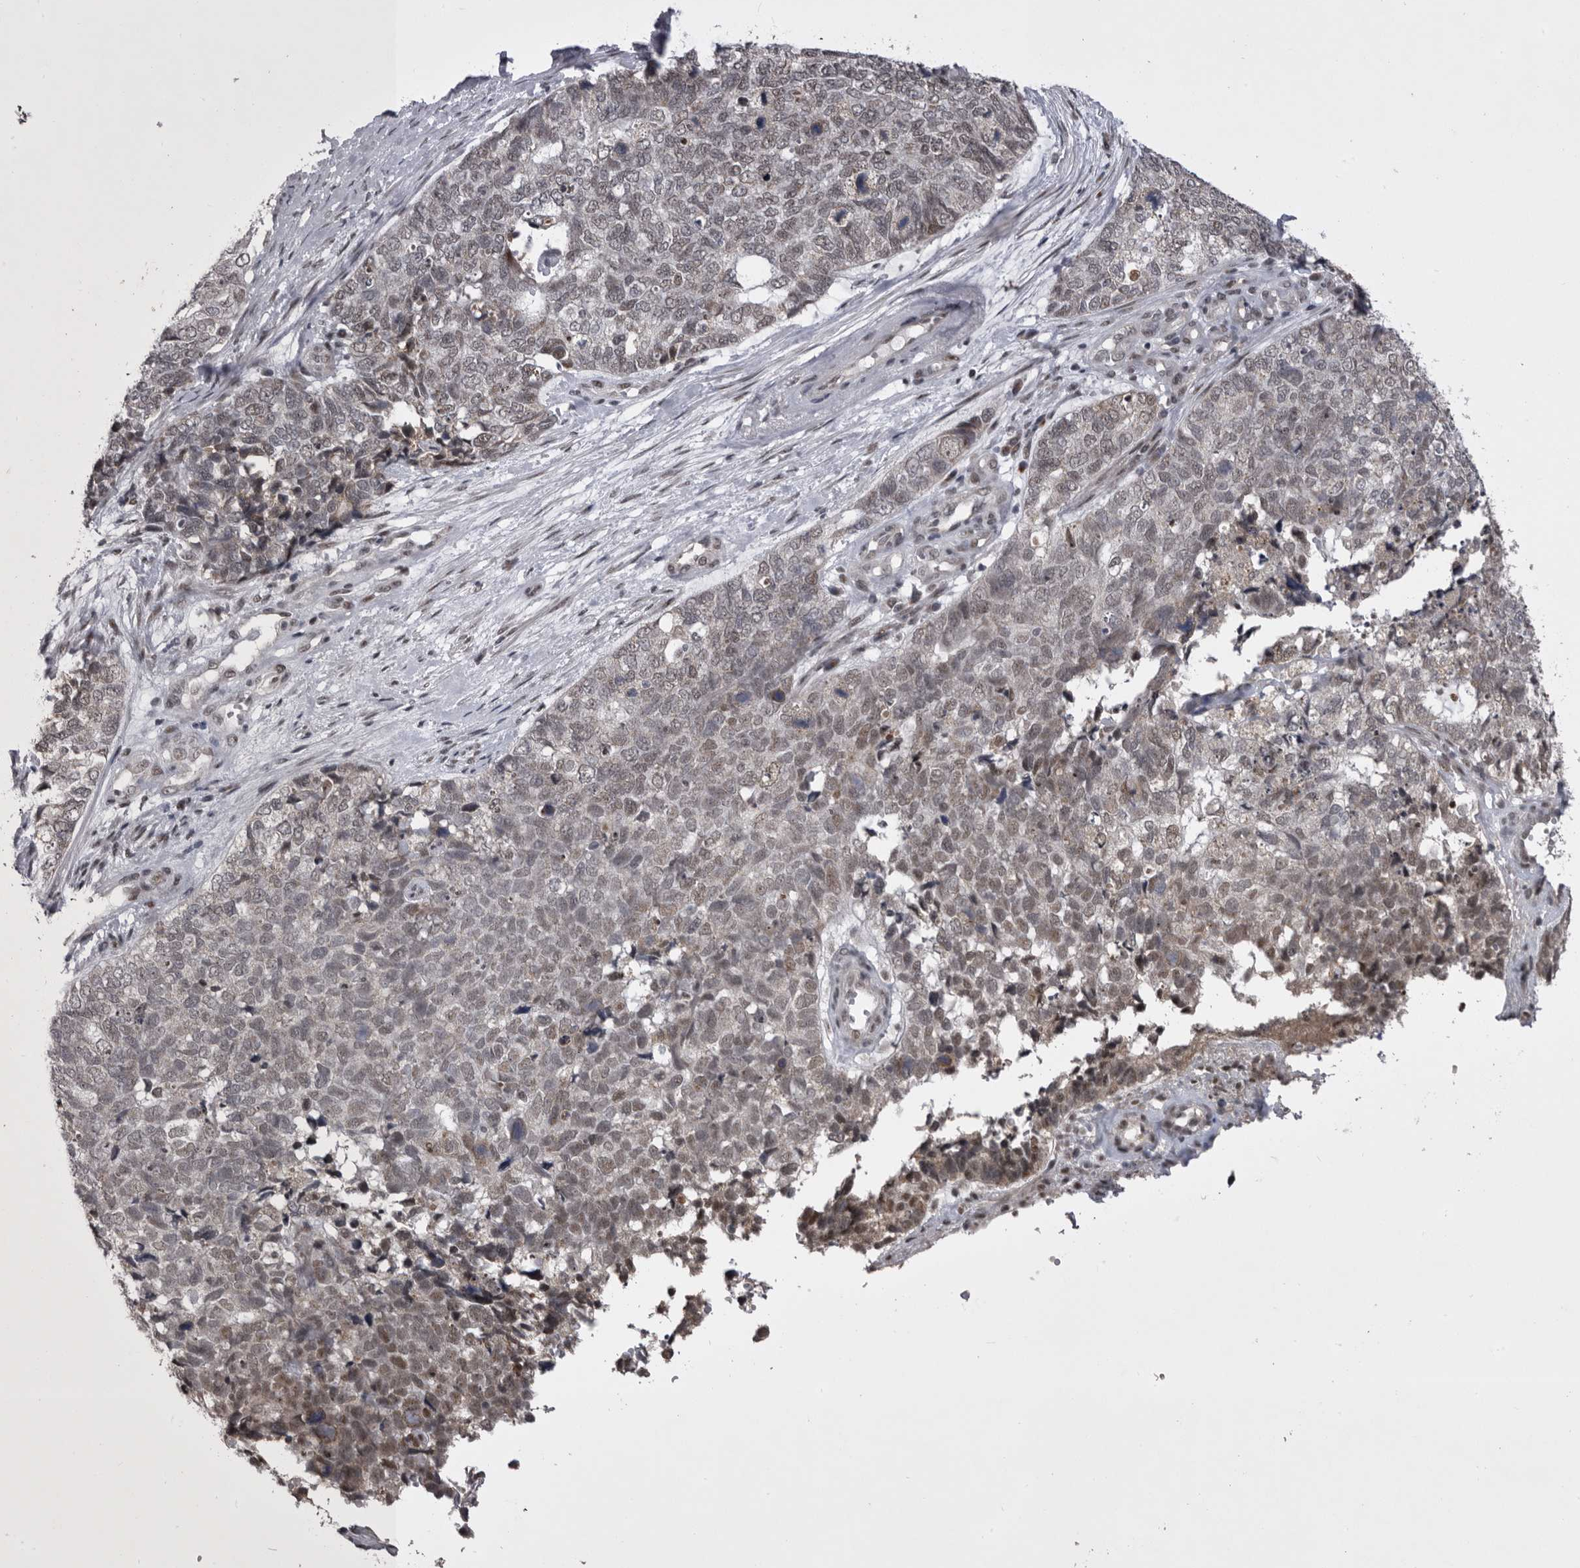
{"staining": {"intensity": "weak", "quantity": "<25%", "location": "nuclear"}, "tissue": "cervical cancer", "cell_type": "Tumor cells", "image_type": "cancer", "snomed": [{"axis": "morphology", "description": "Squamous cell carcinoma, NOS"}, {"axis": "topography", "description": "Cervix"}], "caption": "The IHC micrograph has no significant staining in tumor cells of cervical cancer (squamous cell carcinoma) tissue.", "gene": "PRPF3", "patient": {"sex": "female", "age": 63}}